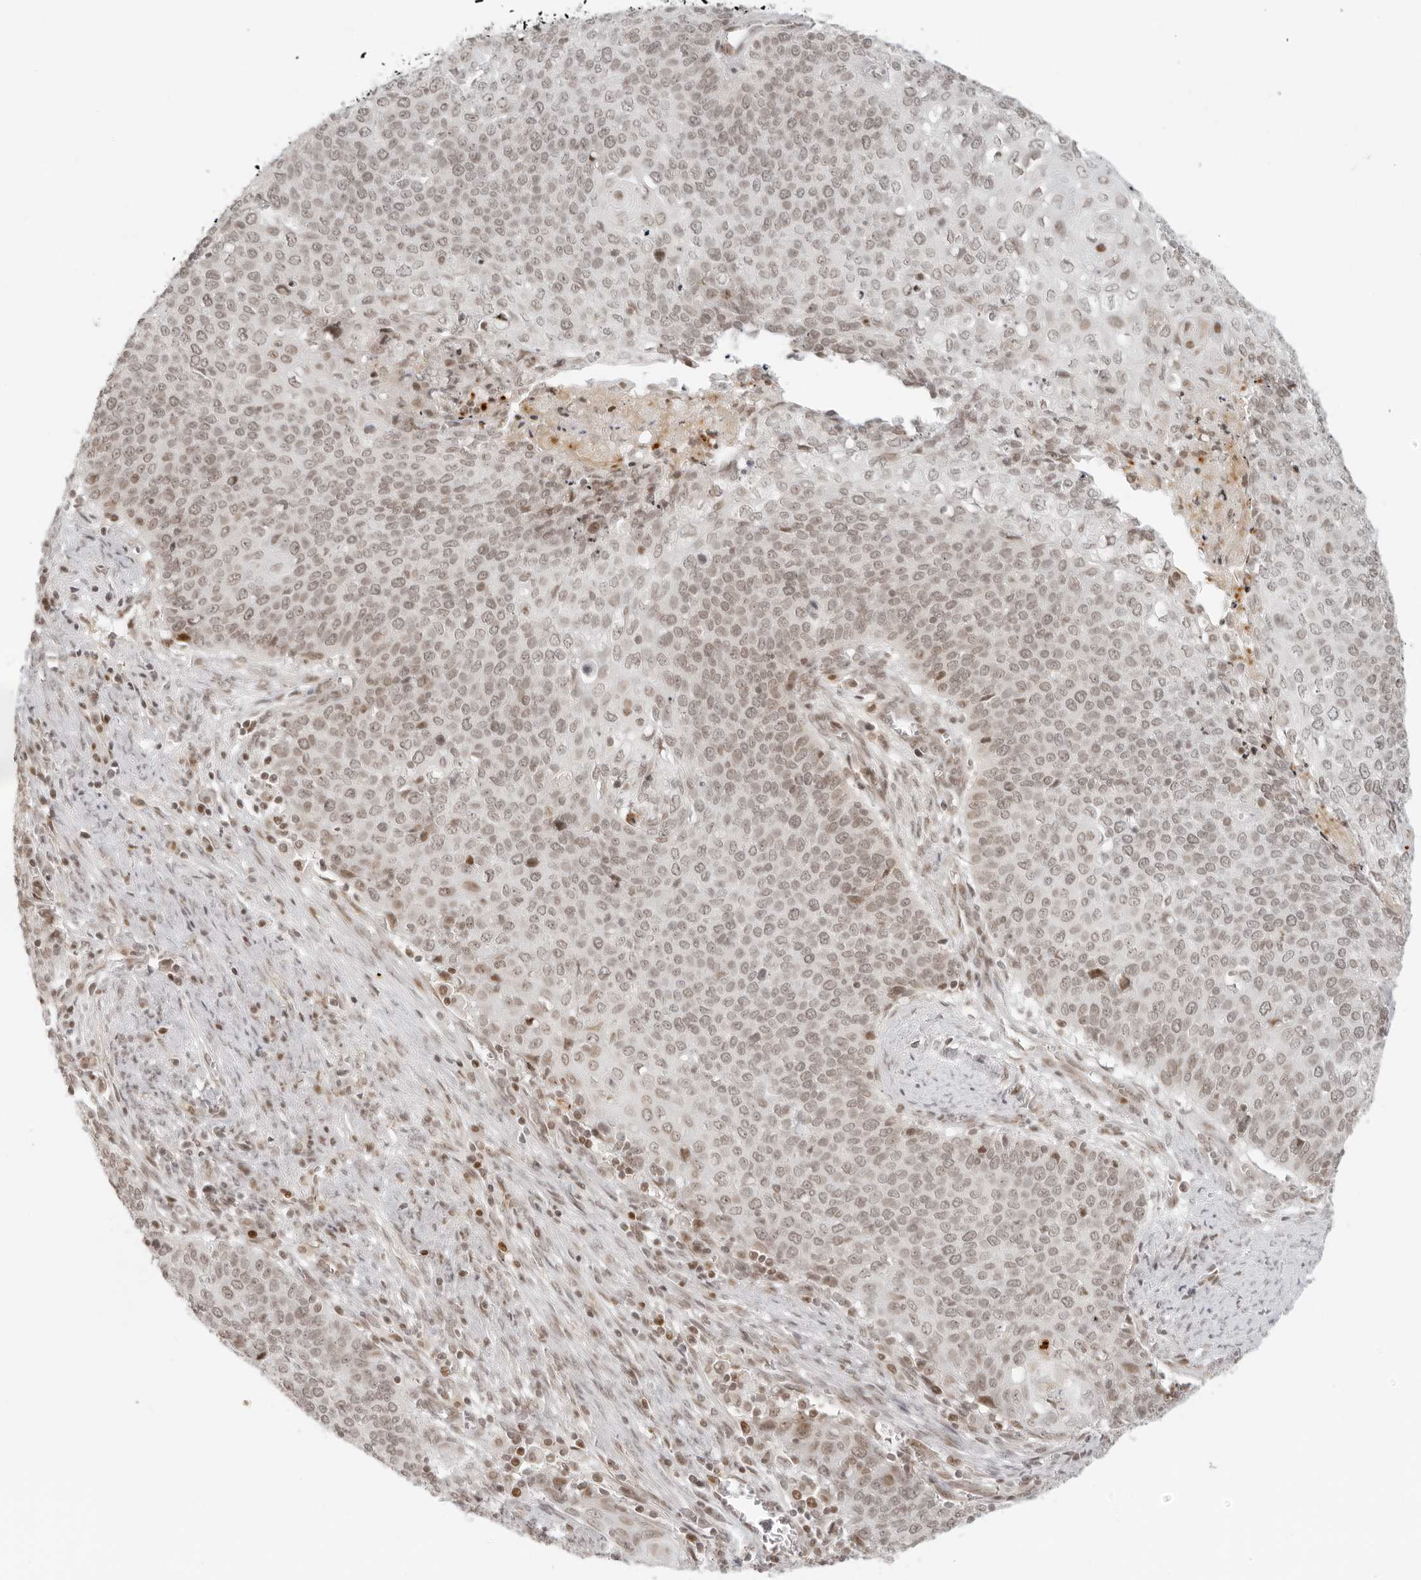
{"staining": {"intensity": "weak", "quantity": ">75%", "location": "nuclear"}, "tissue": "cervical cancer", "cell_type": "Tumor cells", "image_type": "cancer", "snomed": [{"axis": "morphology", "description": "Squamous cell carcinoma, NOS"}, {"axis": "topography", "description": "Cervix"}], "caption": "Cervical cancer (squamous cell carcinoma) stained with immunohistochemistry (IHC) demonstrates weak nuclear staining in about >75% of tumor cells.", "gene": "ZNF407", "patient": {"sex": "female", "age": 39}}